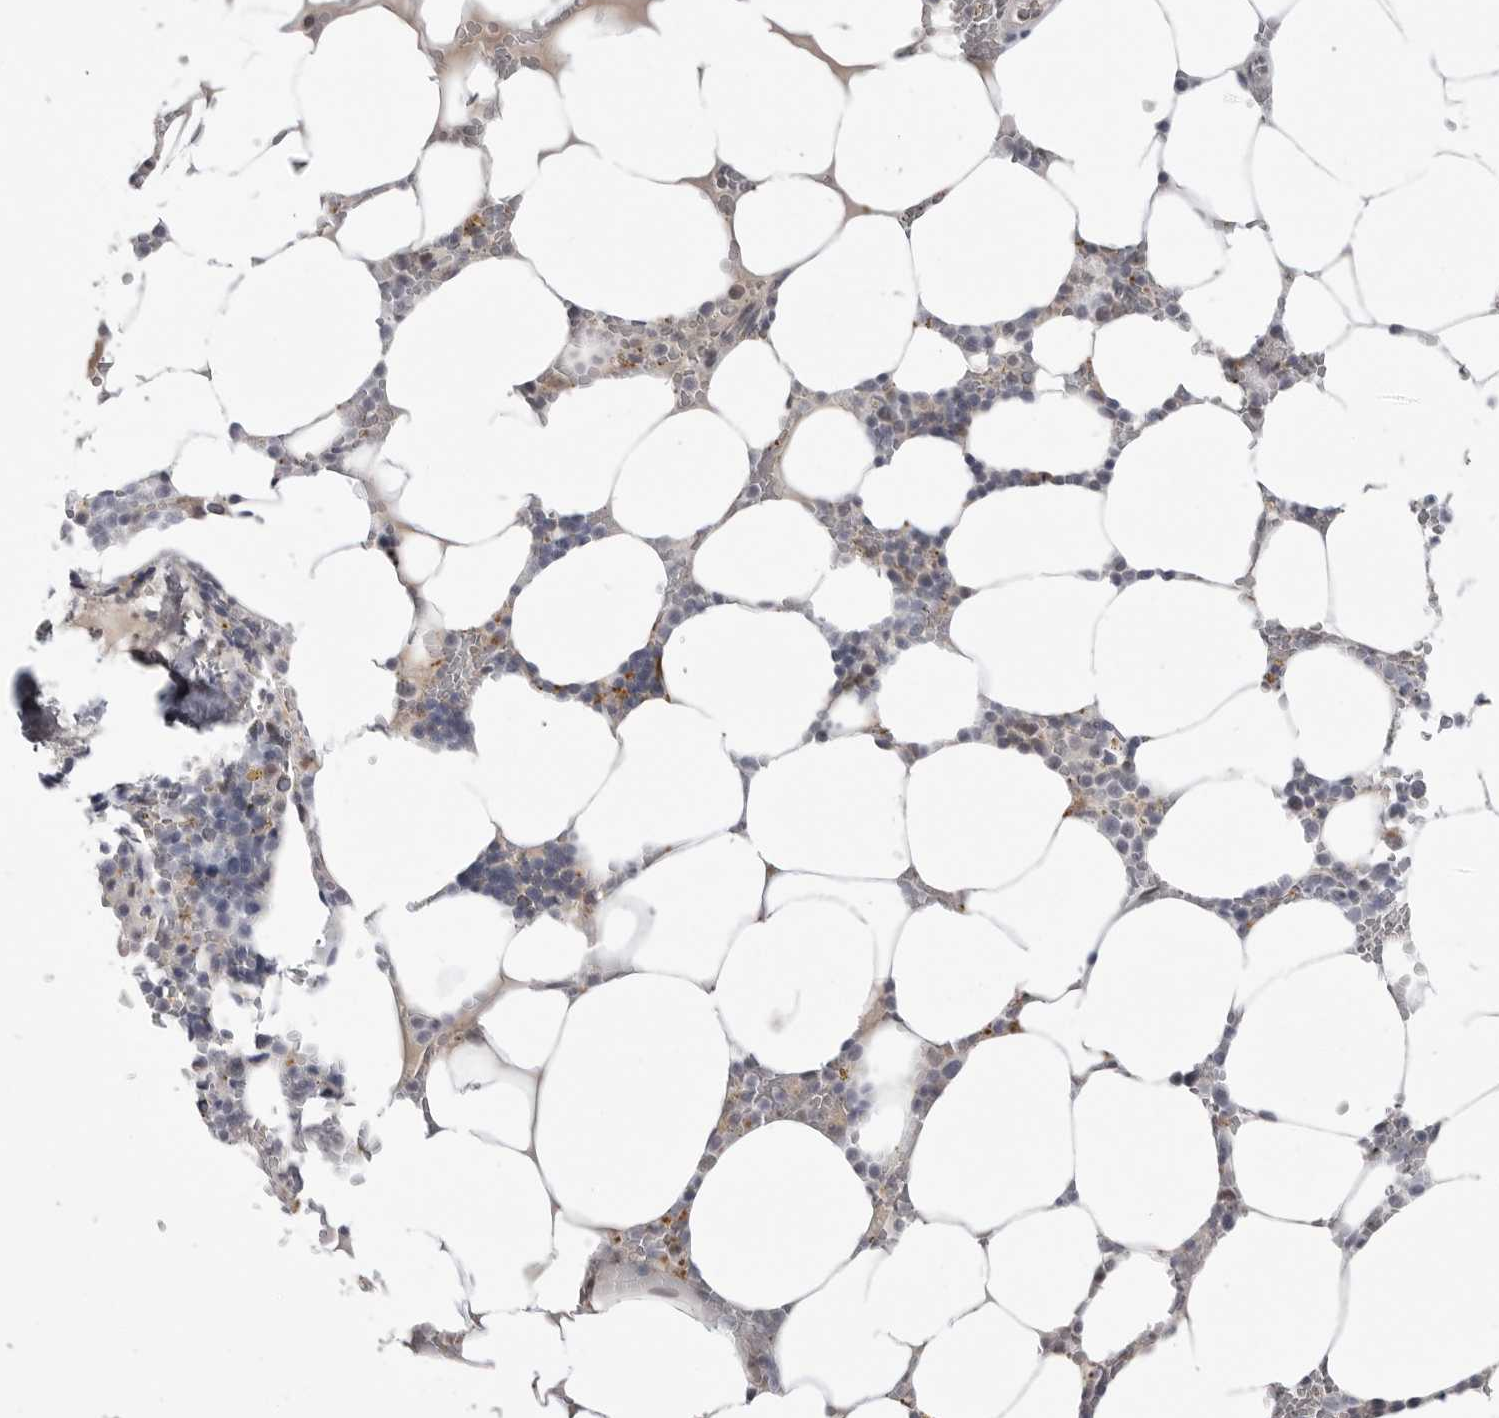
{"staining": {"intensity": "moderate", "quantity": "<25%", "location": "cytoplasmic/membranous,nuclear"}, "tissue": "bone marrow", "cell_type": "Hematopoietic cells", "image_type": "normal", "snomed": [{"axis": "morphology", "description": "Normal tissue, NOS"}, {"axis": "topography", "description": "Bone marrow"}], "caption": "Moderate cytoplasmic/membranous,nuclear positivity is identified in approximately <25% of hematopoietic cells in benign bone marrow.", "gene": "PNPO", "patient": {"sex": "male", "age": 70}}